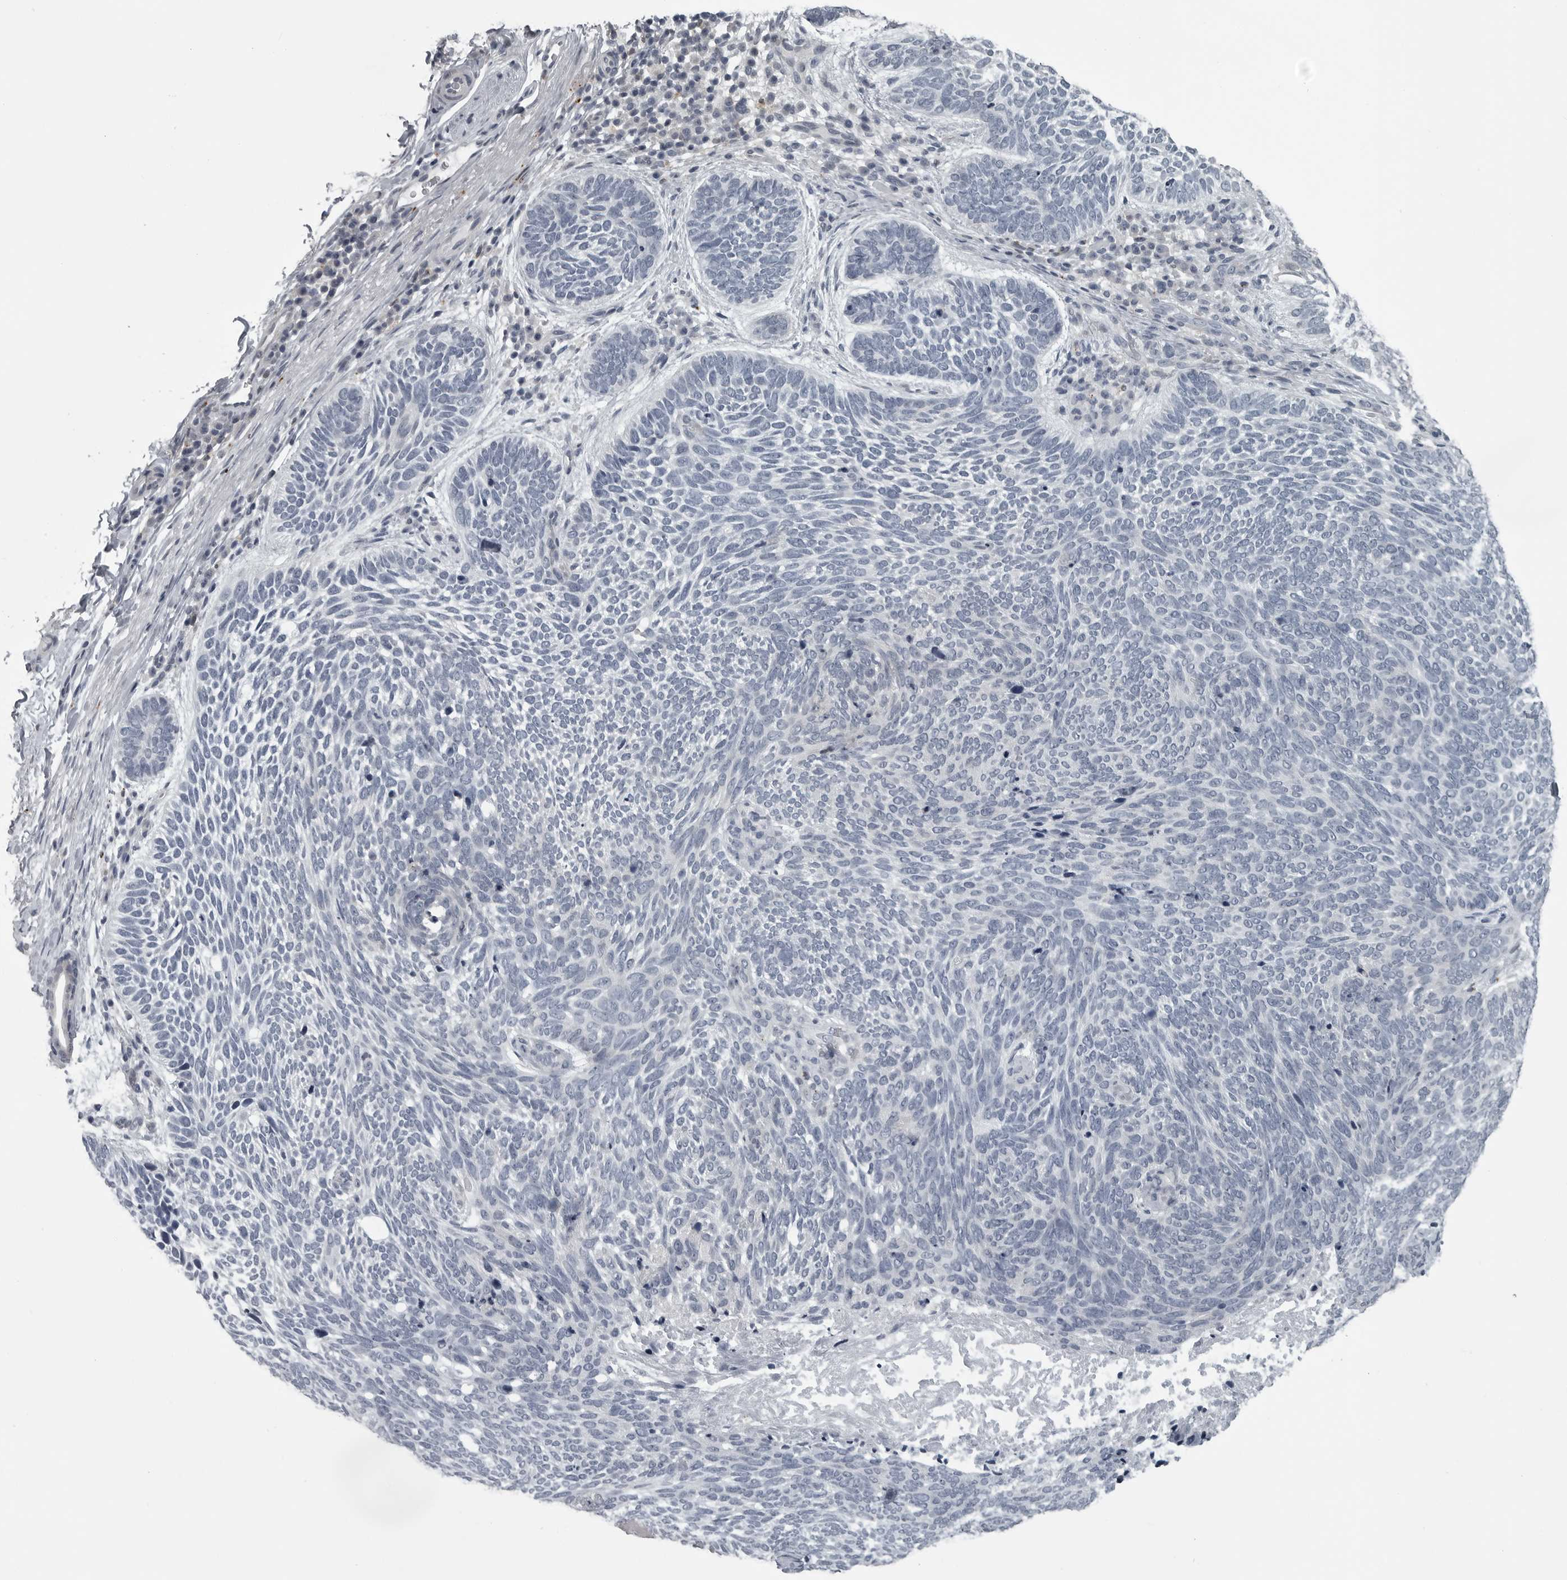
{"staining": {"intensity": "negative", "quantity": "none", "location": "none"}, "tissue": "skin cancer", "cell_type": "Tumor cells", "image_type": "cancer", "snomed": [{"axis": "morphology", "description": "Basal cell carcinoma"}, {"axis": "topography", "description": "Skin"}], "caption": "Photomicrograph shows no protein expression in tumor cells of basal cell carcinoma (skin) tissue.", "gene": "LYSMD1", "patient": {"sex": "female", "age": 85}}